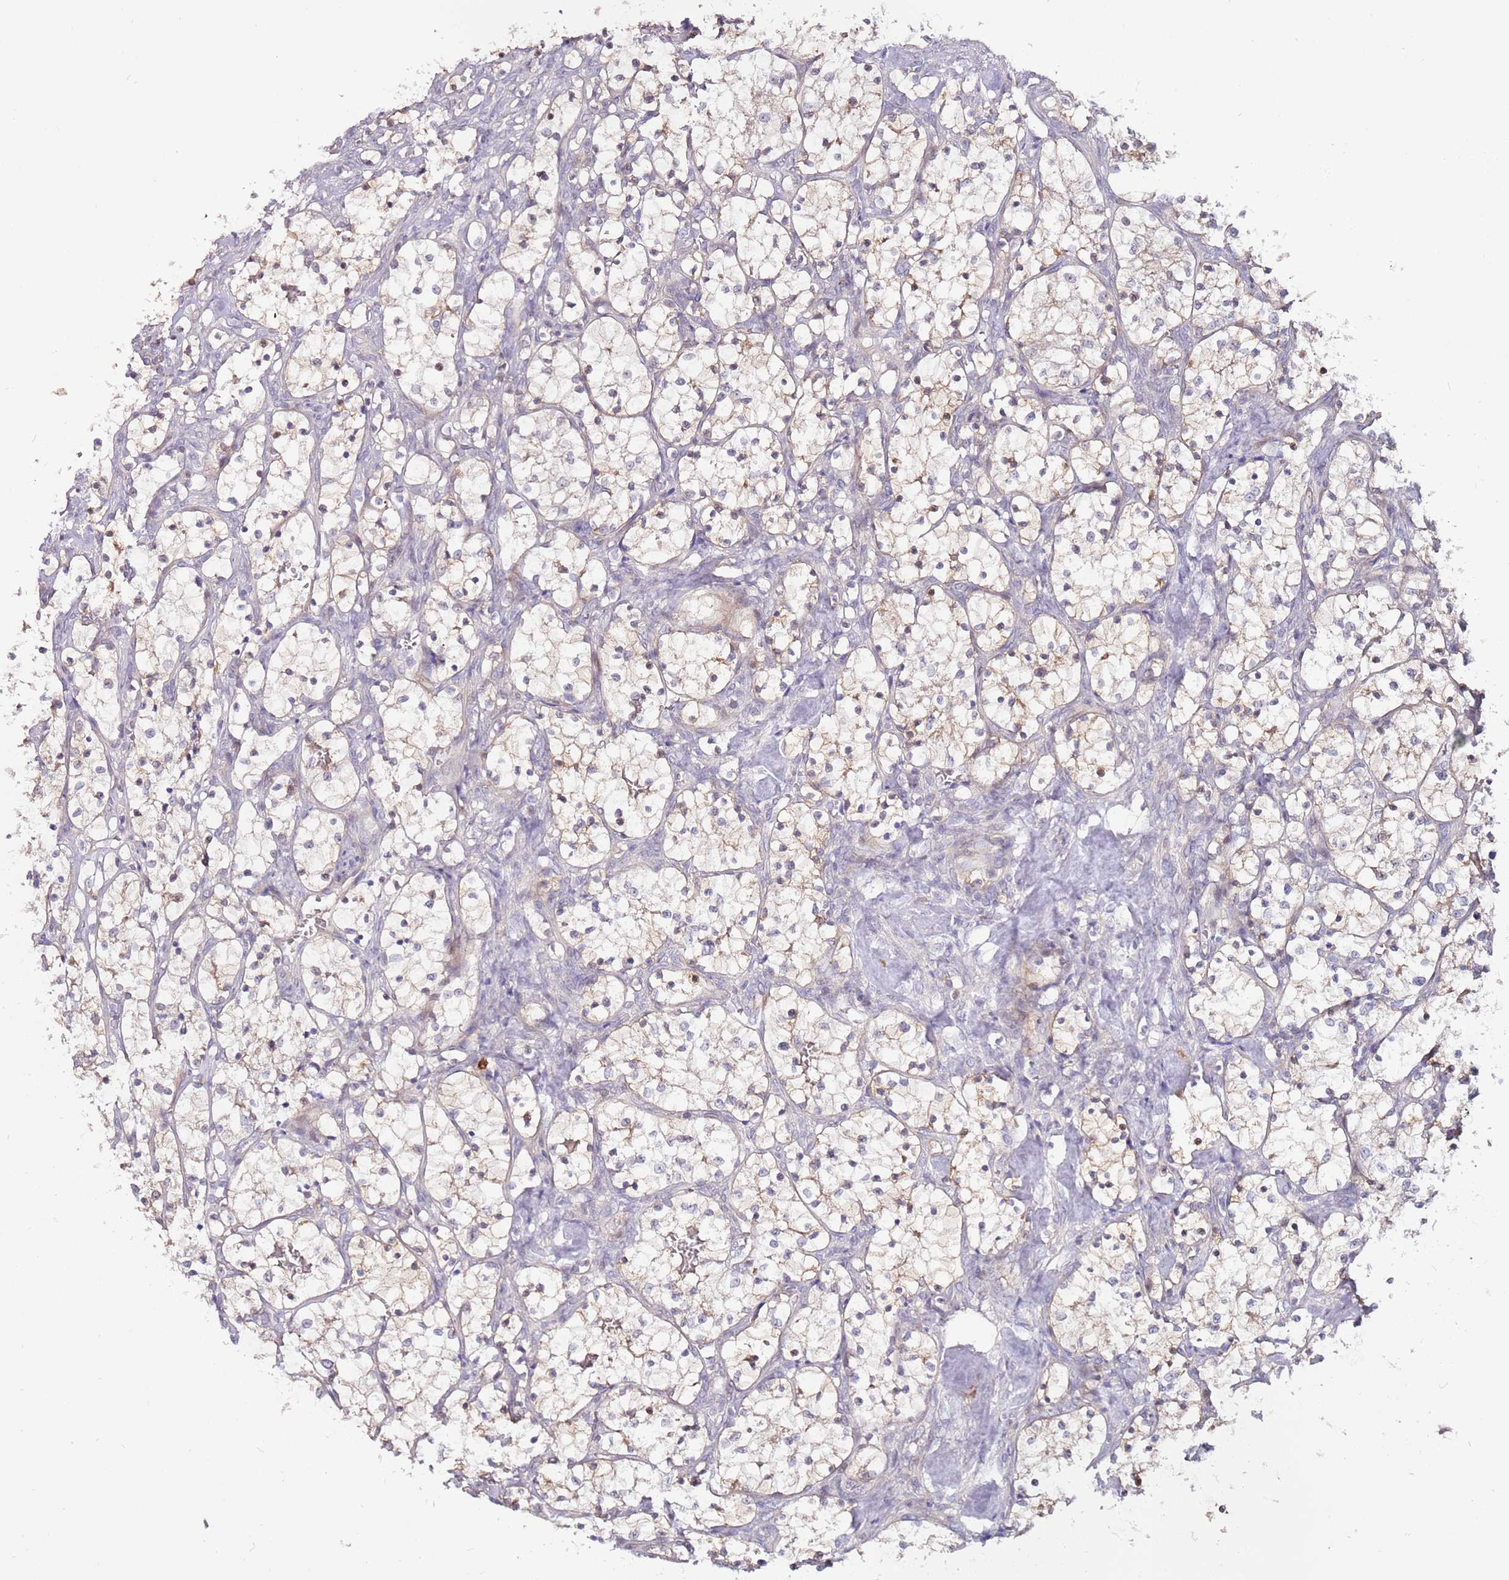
{"staining": {"intensity": "negative", "quantity": "none", "location": "none"}, "tissue": "renal cancer", "cell_type": "Tumor cells", "image_type": "cancer", "snomed": [{"axis": "morphology", "description": "Adenocarcinoma, NOS"}, {"axis": "topography", "description": "Kidney"}], "caption": "Image shows no significant protein expression in tumor cells of renal adenocarcinoma.", "gene": "MTG2", "patient": {"sex": "female", "age": 69}}